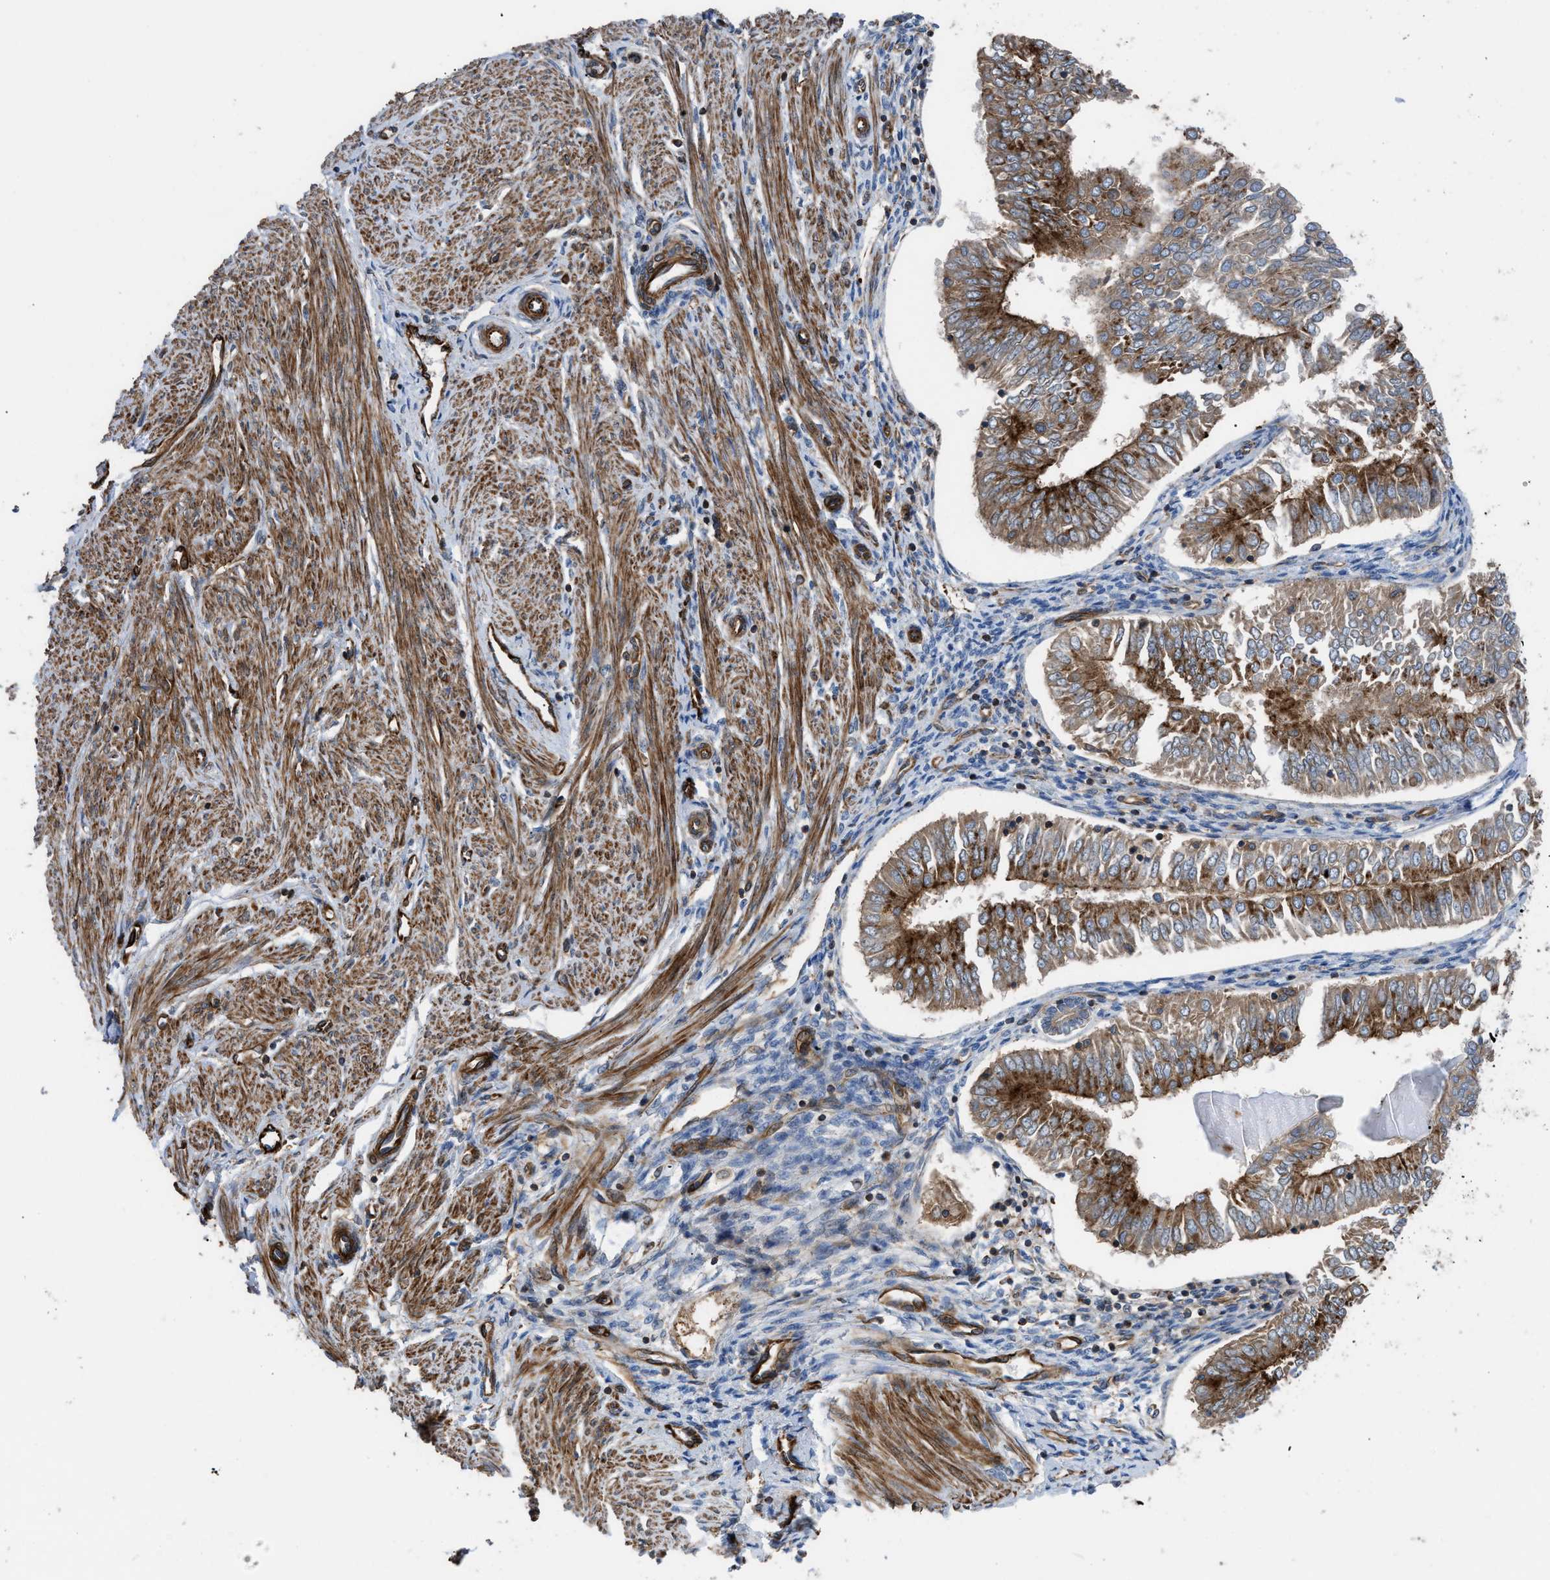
{"staining": {"intensity": "moderate", "quantity": ">75%", "location": "cytoplasmic/membranous"}, "tissue": "endometrial cancer", "cell_type": "Tumor cells", "image_type": "cancer", "snomed": [{"axis": "morphology", "description": "Adenocarcinoma, NOS"}, {"axis": "topography", "description": "Endometrium"}], "caption": "Human adenocarcinoma (endometrial) stained with a protein marker displays moderate staining in tumor cells.", "gene": "PTPRE", "patient": {"sex": "female", "age": 53}}